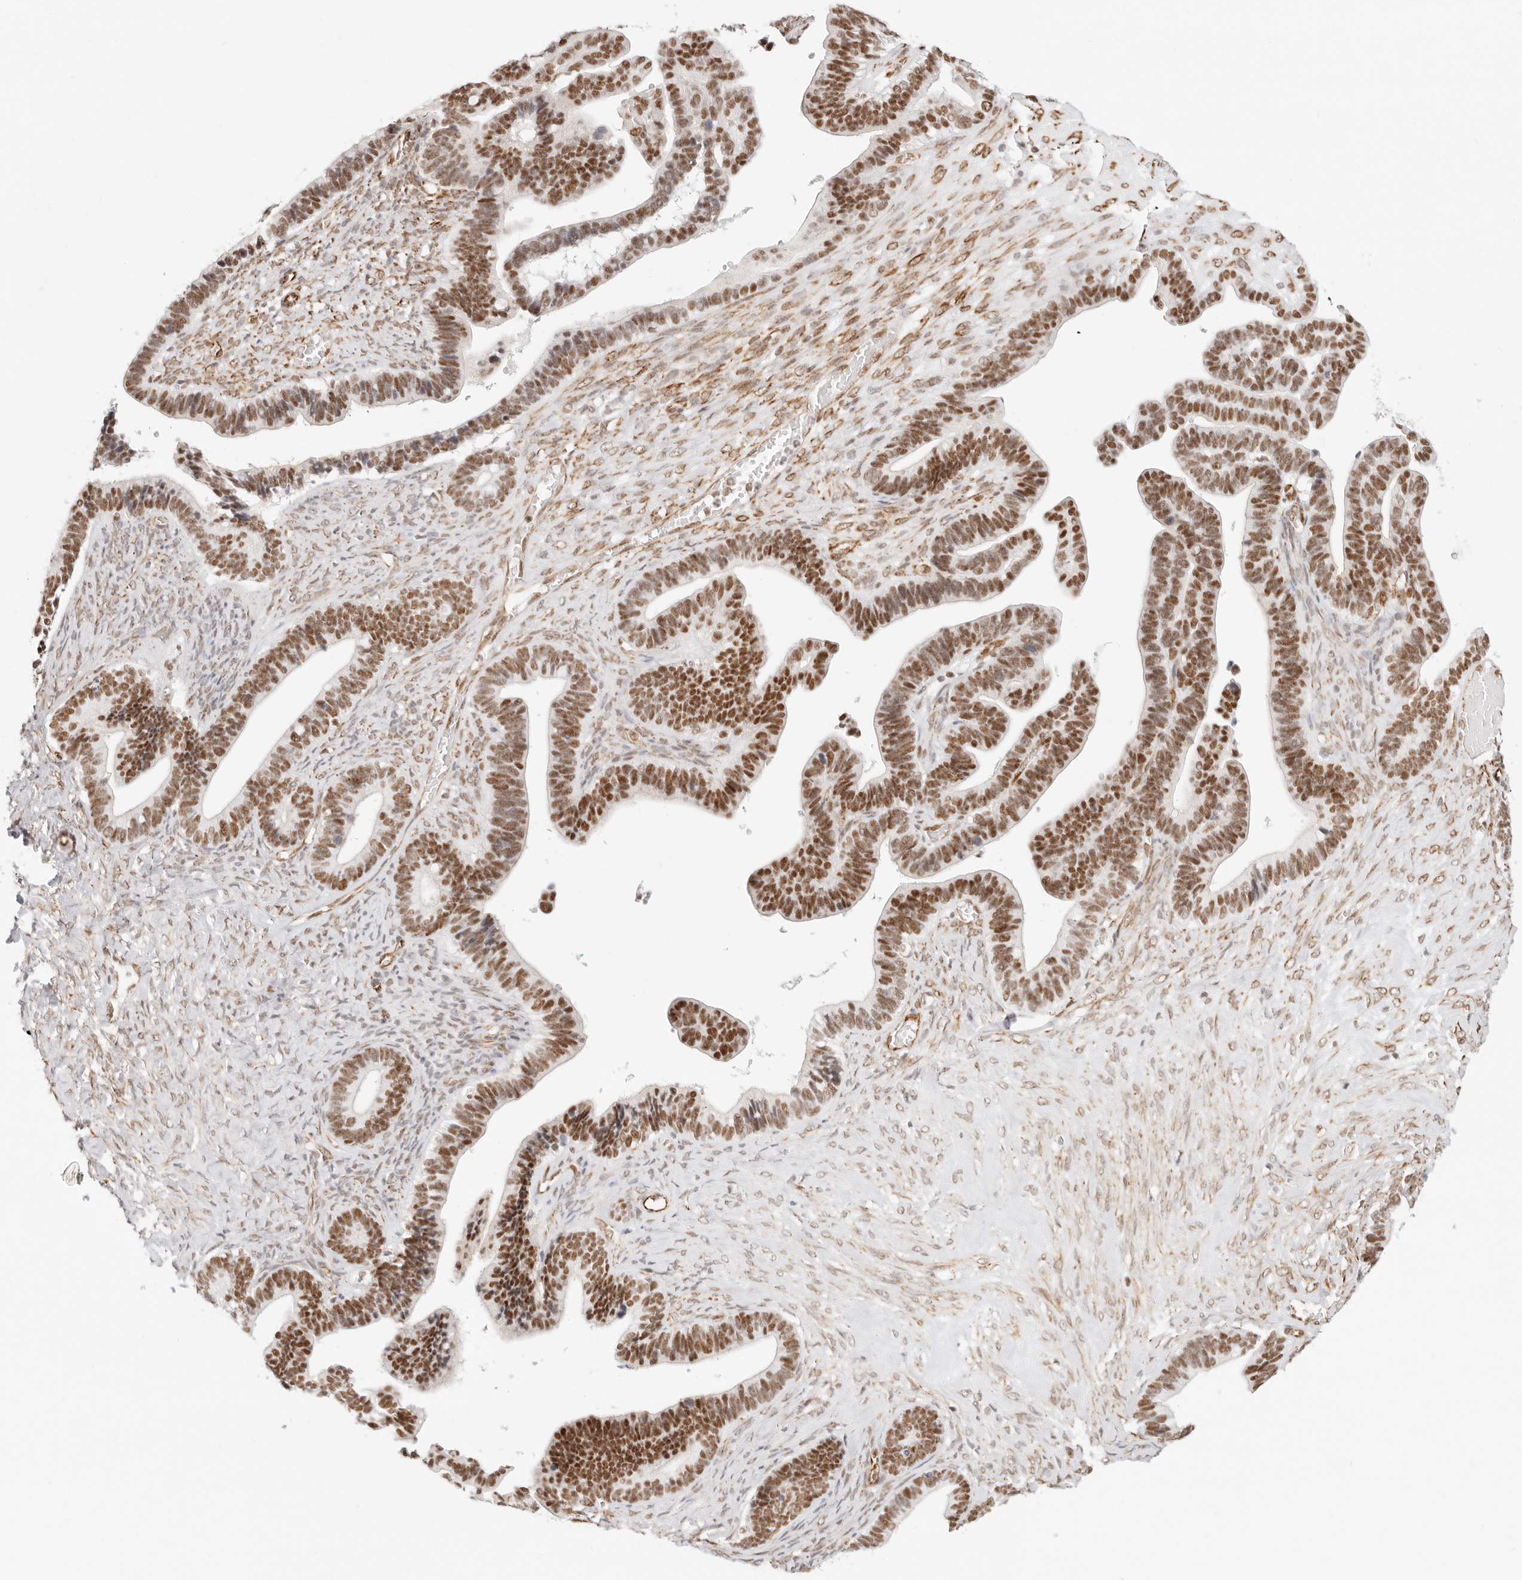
{"staining": {"intensity": "strong", "quantity": ">75%", "location": "nuclear"}, "tissue": "ovarian cancer", "cell_type": "Tumor cells", "image_type": "cancer", "snomed": [{"axis": "morphology", "description": "Cystadenocarcinoma, serous, NOS"}, {"axis": "topography", "description": "Ovary"}], "caption": "Ovarian cancer tissue reveals strong nuclear staining in about >75% of tumor cells, visualized by immunohistochemistry.", "gene": "ZC3H11A", "patient": {"sex": "female", "age": 56}}